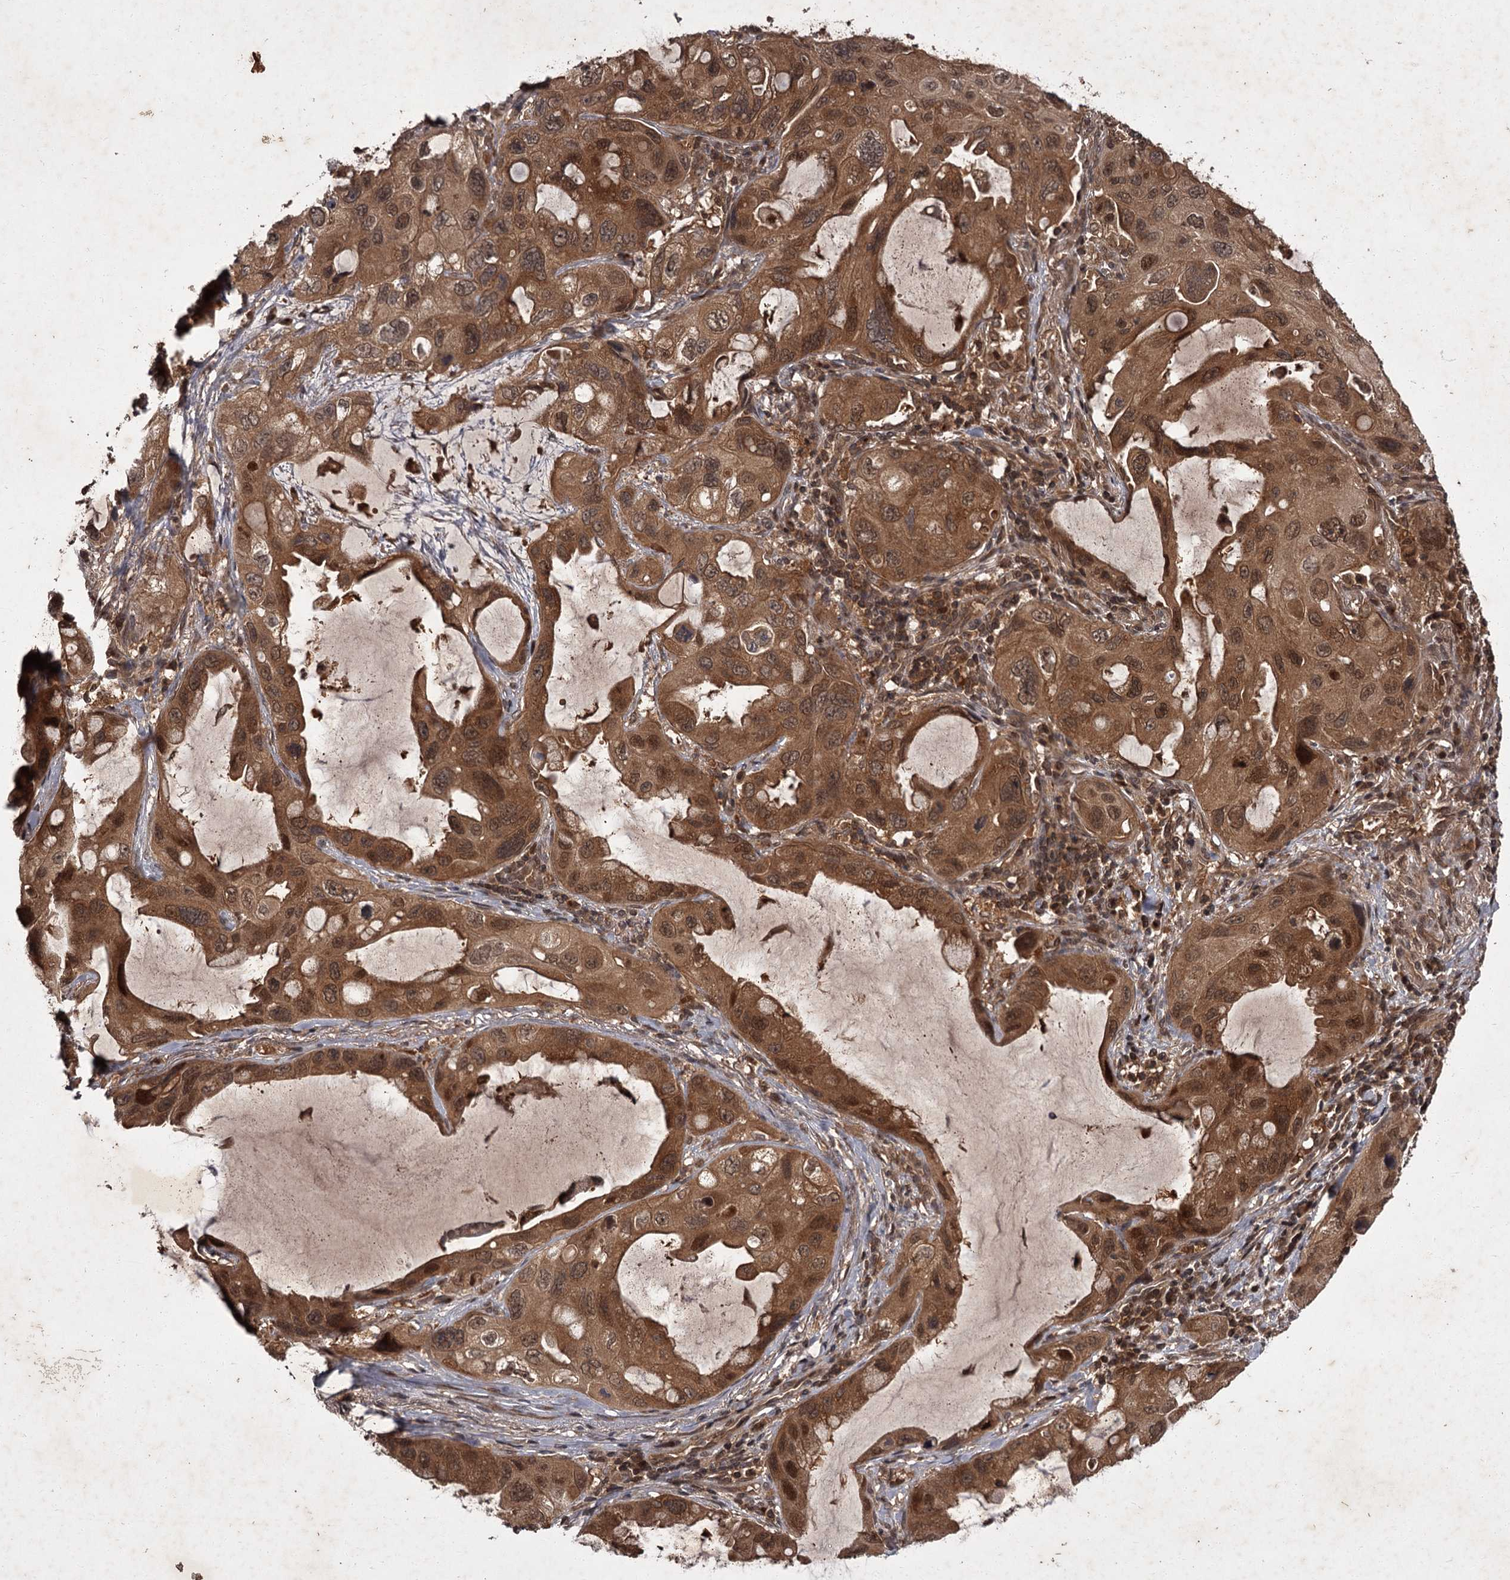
{"staining": {"intensity": "strong", "quantity": ">75%", "location": "cytoplasmic/membranous,nuclear"}, "tissue": "lung cancer", "cell_type": "Tumor cells", "image_type": "cancer", "snomed": [{"axis": "morphology", "description": "Squamous cell carcinoma, NOS"}, {"axis": "topography", "description": "Lung"}], "caption": "Protein staining displays strong cytoplasmic/membranous and nuclear staining in about >75% of tumor cells in lung cancer (squamous cell carcinoma).", "gene": "TBC1D23", "patient": {"sex": "female", "age": 73}}